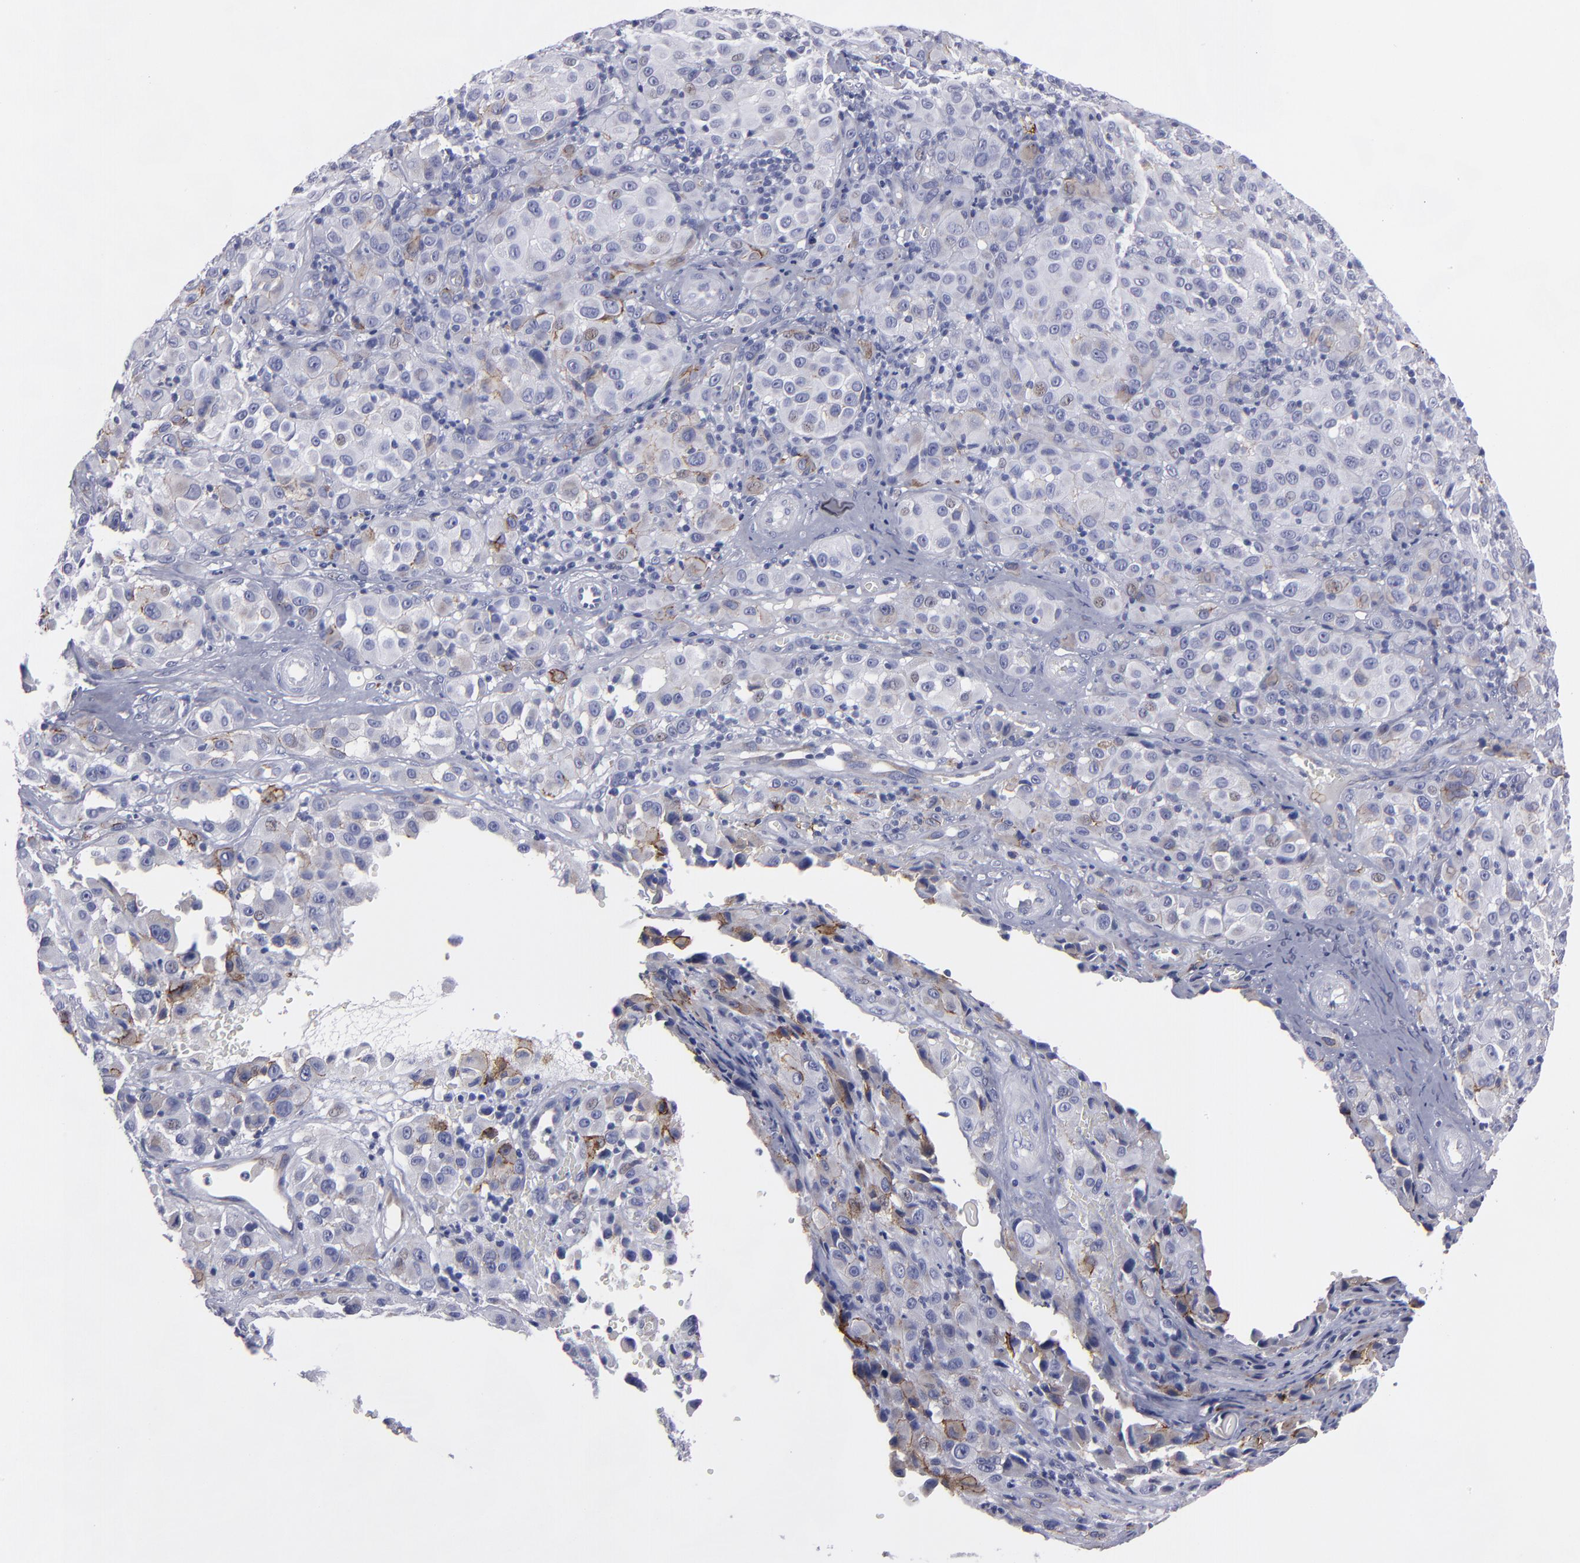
{"staining": {"intensity": "weak", "quantity": "<25%", "location": "cytoplasmic/membranous,nuclear"}, "tissue": "melanoma", "cell_type": "Tumor cells", "image_type": "cancer", "snomed": [{"axis": "morphology", "description": "Malignant melanoma, NOS"}, {"axis": "topography", "description": "Skin"}], "caption": "An image of human melanoma is negative for staining in tumor cells.", "gene": "CADM3", "patient": {"sex": "female", "age": 21}}